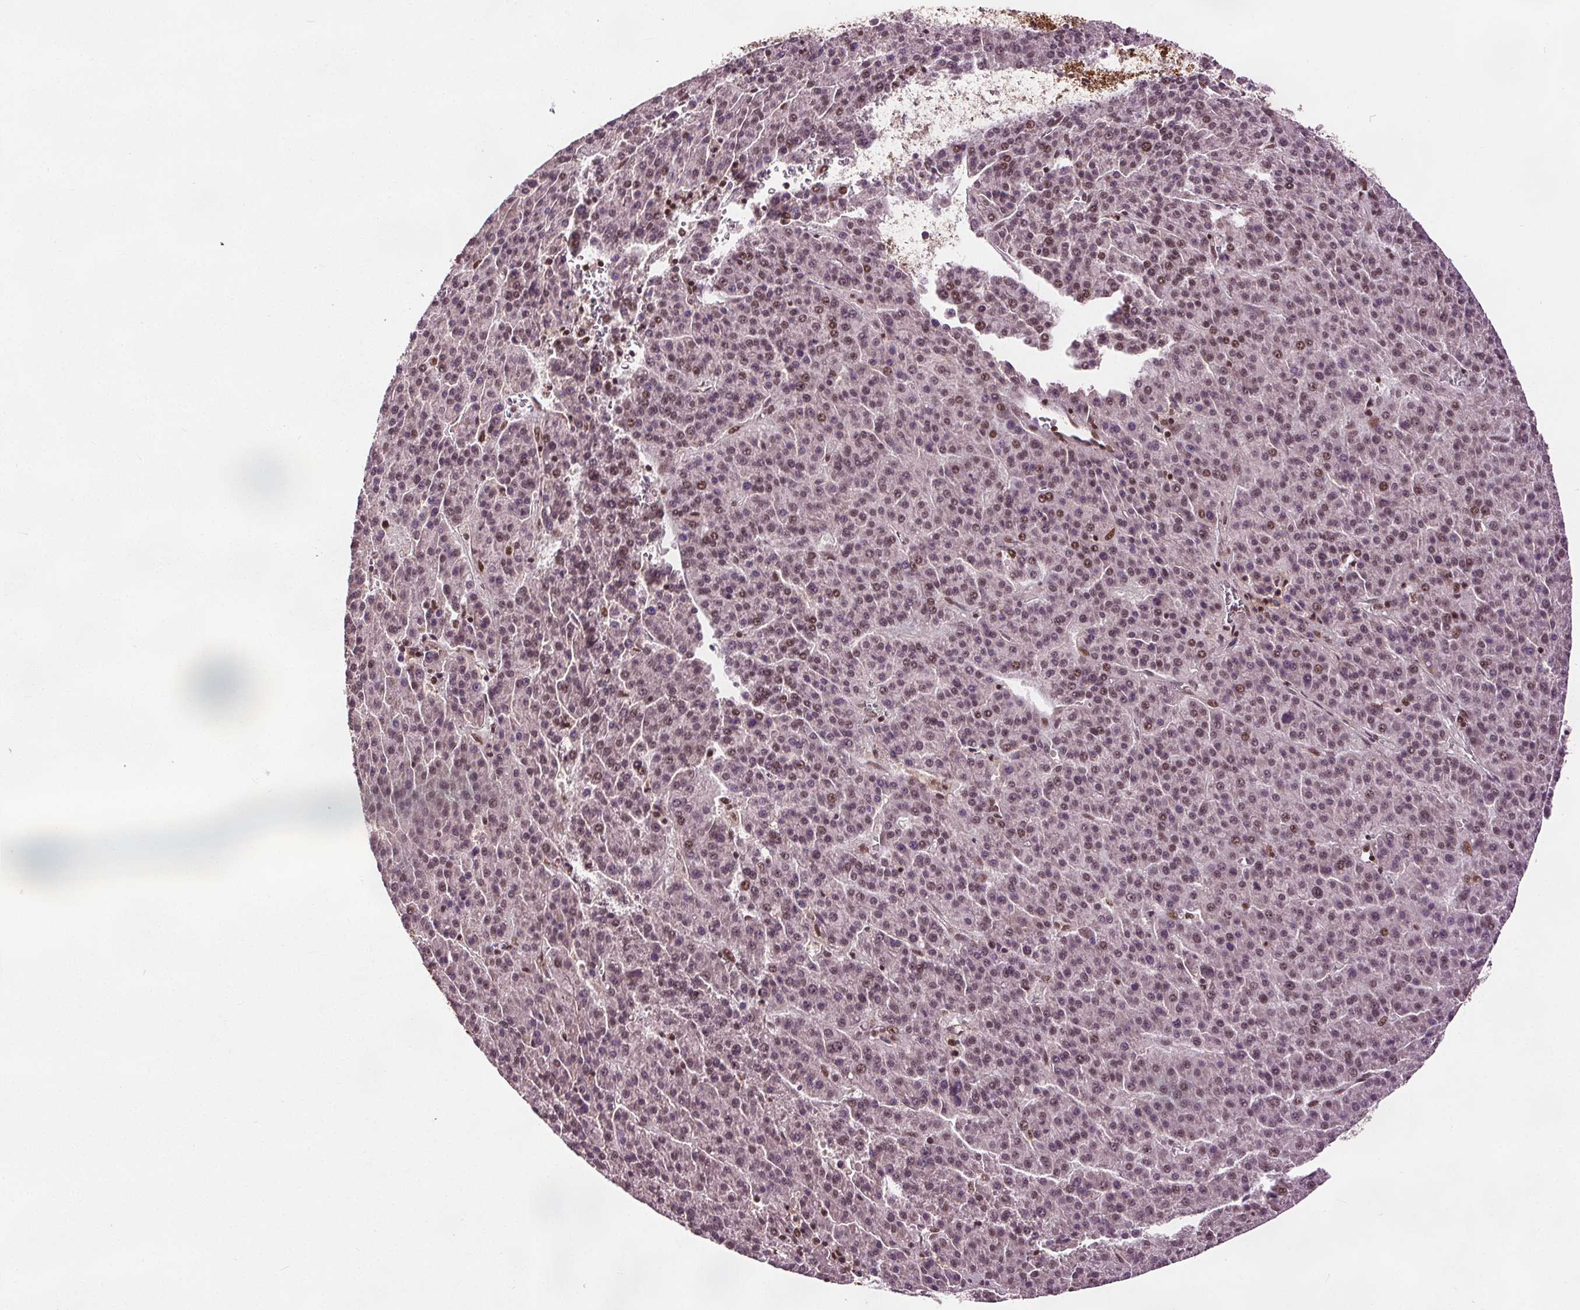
{"staining": {"intensity": "weak", "quantity": "25%-75%", "location": "nuclear"}, "tissue": "liver cancer", "cell_type": "Tumor cells", "image_type": "cancer", "snomed": [{"axis": "morphology", "description": "Carcinoma, Hepatocellular, NOS"}, {"axis": "topography", "description": "Liver"}], "caption": "Liver hepatocellular carcinoma stained with a brown dye demonstrates weak nuclear positive expression in about 25%-75% of tumor cells.", "gene": "DDX11", "patient": {"sex": "female", "age": 58}}